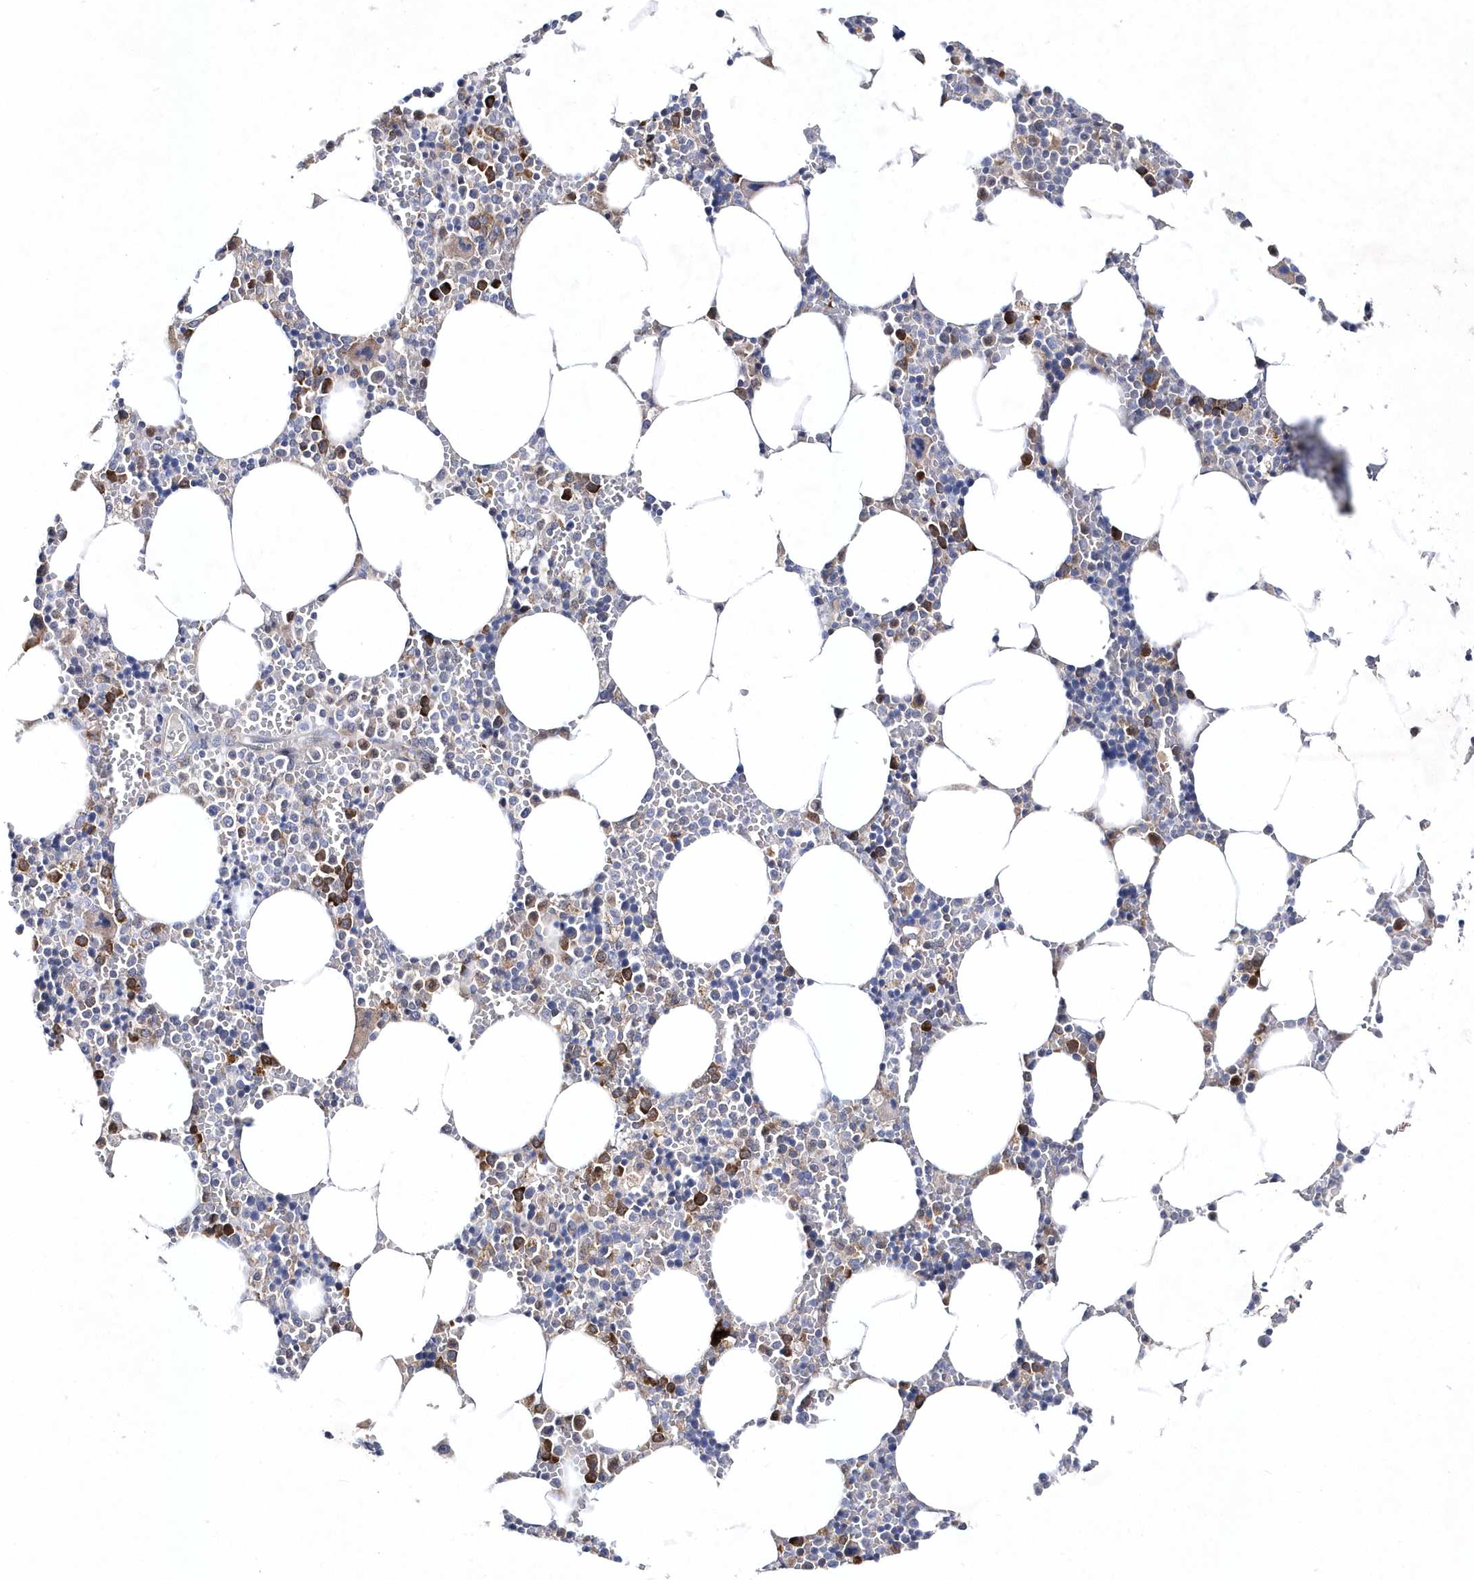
{"staining": {"intensity": "moderate", "quantity": "25%-75%", "location": "cytoplasmic/membranous"}, "tissue": "bone marrow", "cell_type": "Hematopoietic cells", "image_type": "normal", "snomed": [{"axis": "morphology", "description": "Normal tissue, NOS"}, {"axis": "topography", "description": "Bone marrow"}], "caption": "DAB immunohistochemical staining of normal bone marrow reveals moderate cytoplasmic/membranous protein expression in approximately 25%-75% of hematopoietic cells. Using DAB (brown) and hematoxylin (blue) stains, captured at high magnification using brightfield microscopy.", "gene": "JKAMP", "patient": {"sex": "male", "age": 70}}